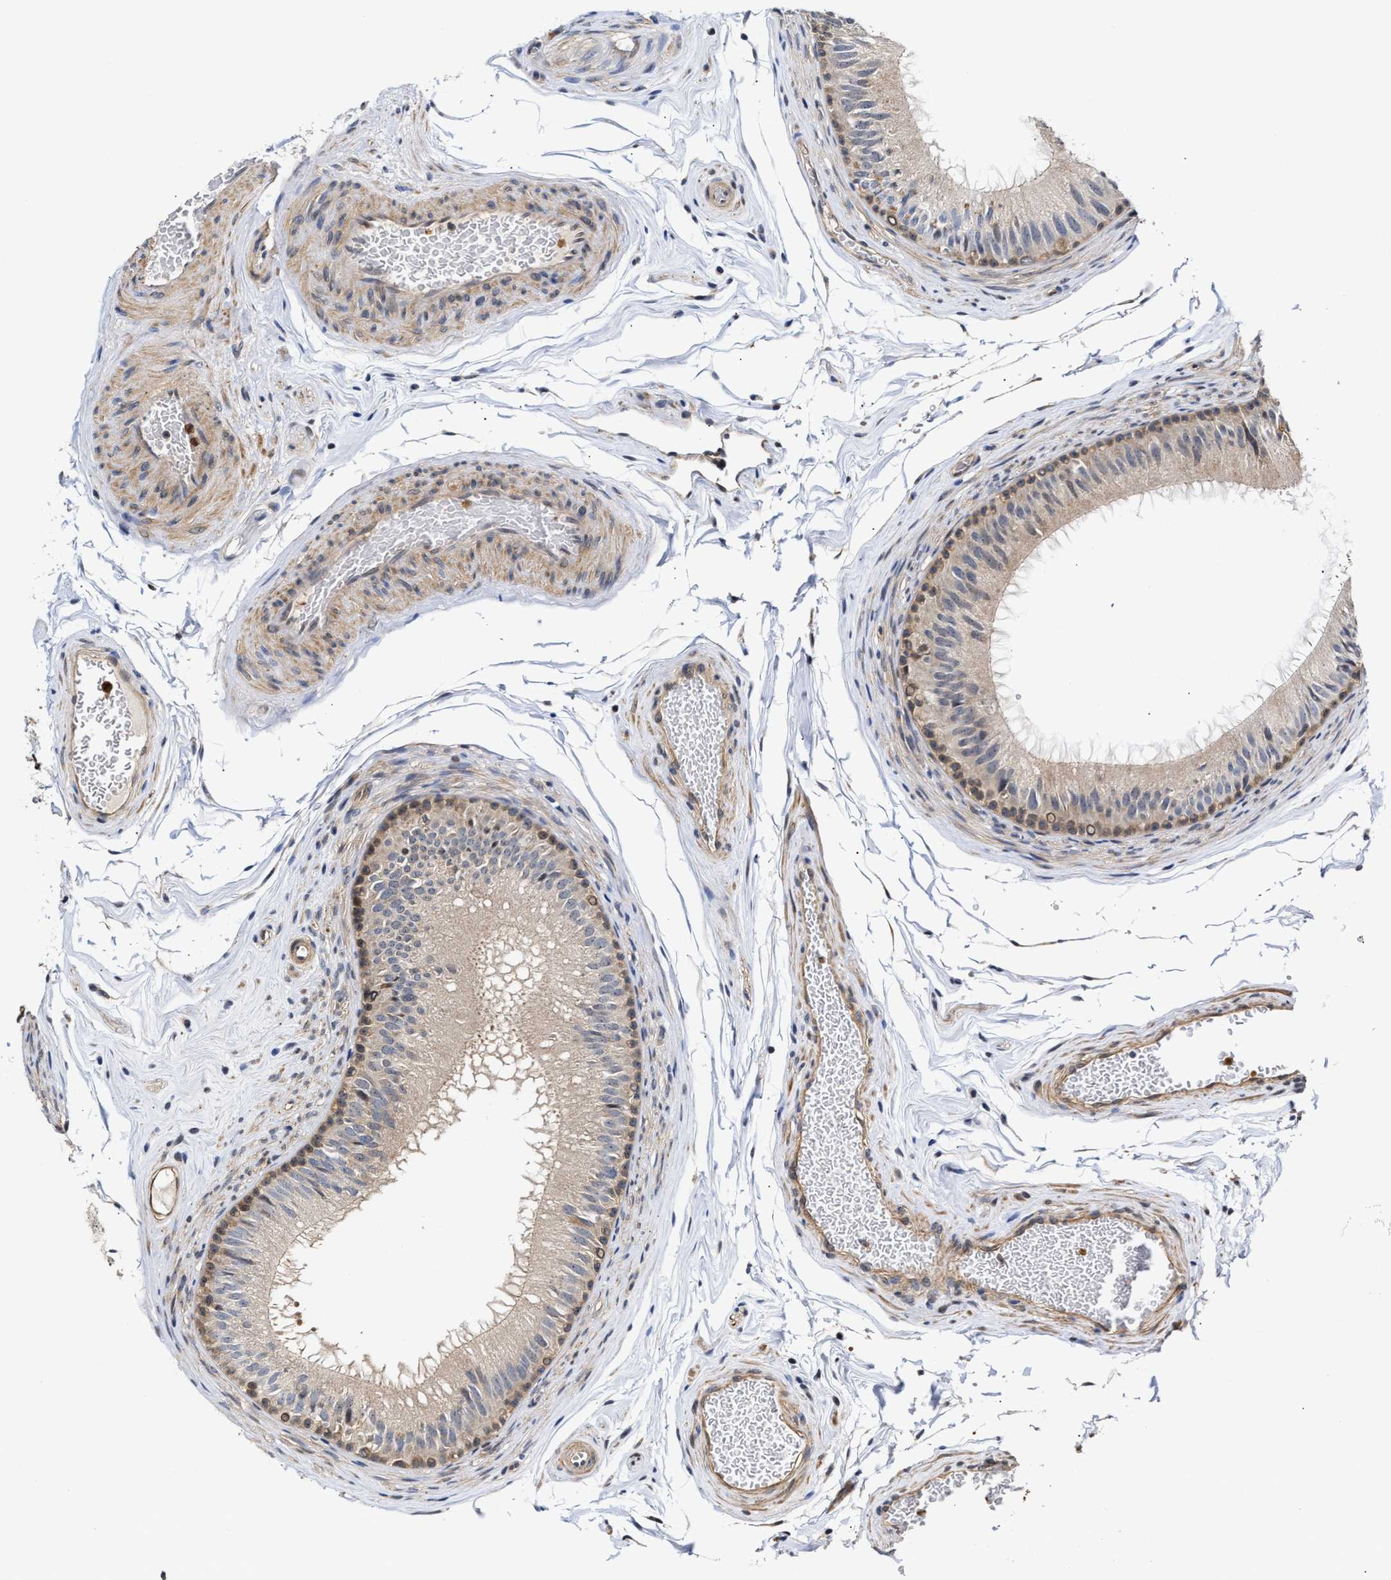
{"staining": {"intensity": "moderate", "quantity": "<25%", "location": "cytoplasmic/membranous"}, "tissue": "epididymis", "cell_type": "Glandular cells", "image_type": "normal", "snomed": [{"axis": "morphology", "description": "Normal tissue, NOS"}, {"axis": "topography", "description": "Testis"}, {"axis": "topography", "description": "Epididymis"}], "caption": "An image showing moderate cytoplasmic/membranous expression in about <25% of glandular cells in unremarkable epididymis, as visualized by brown immunohistochemical staining.", "gene": "KLHDC1", "patient": {"sex": "male", "age": 36}}